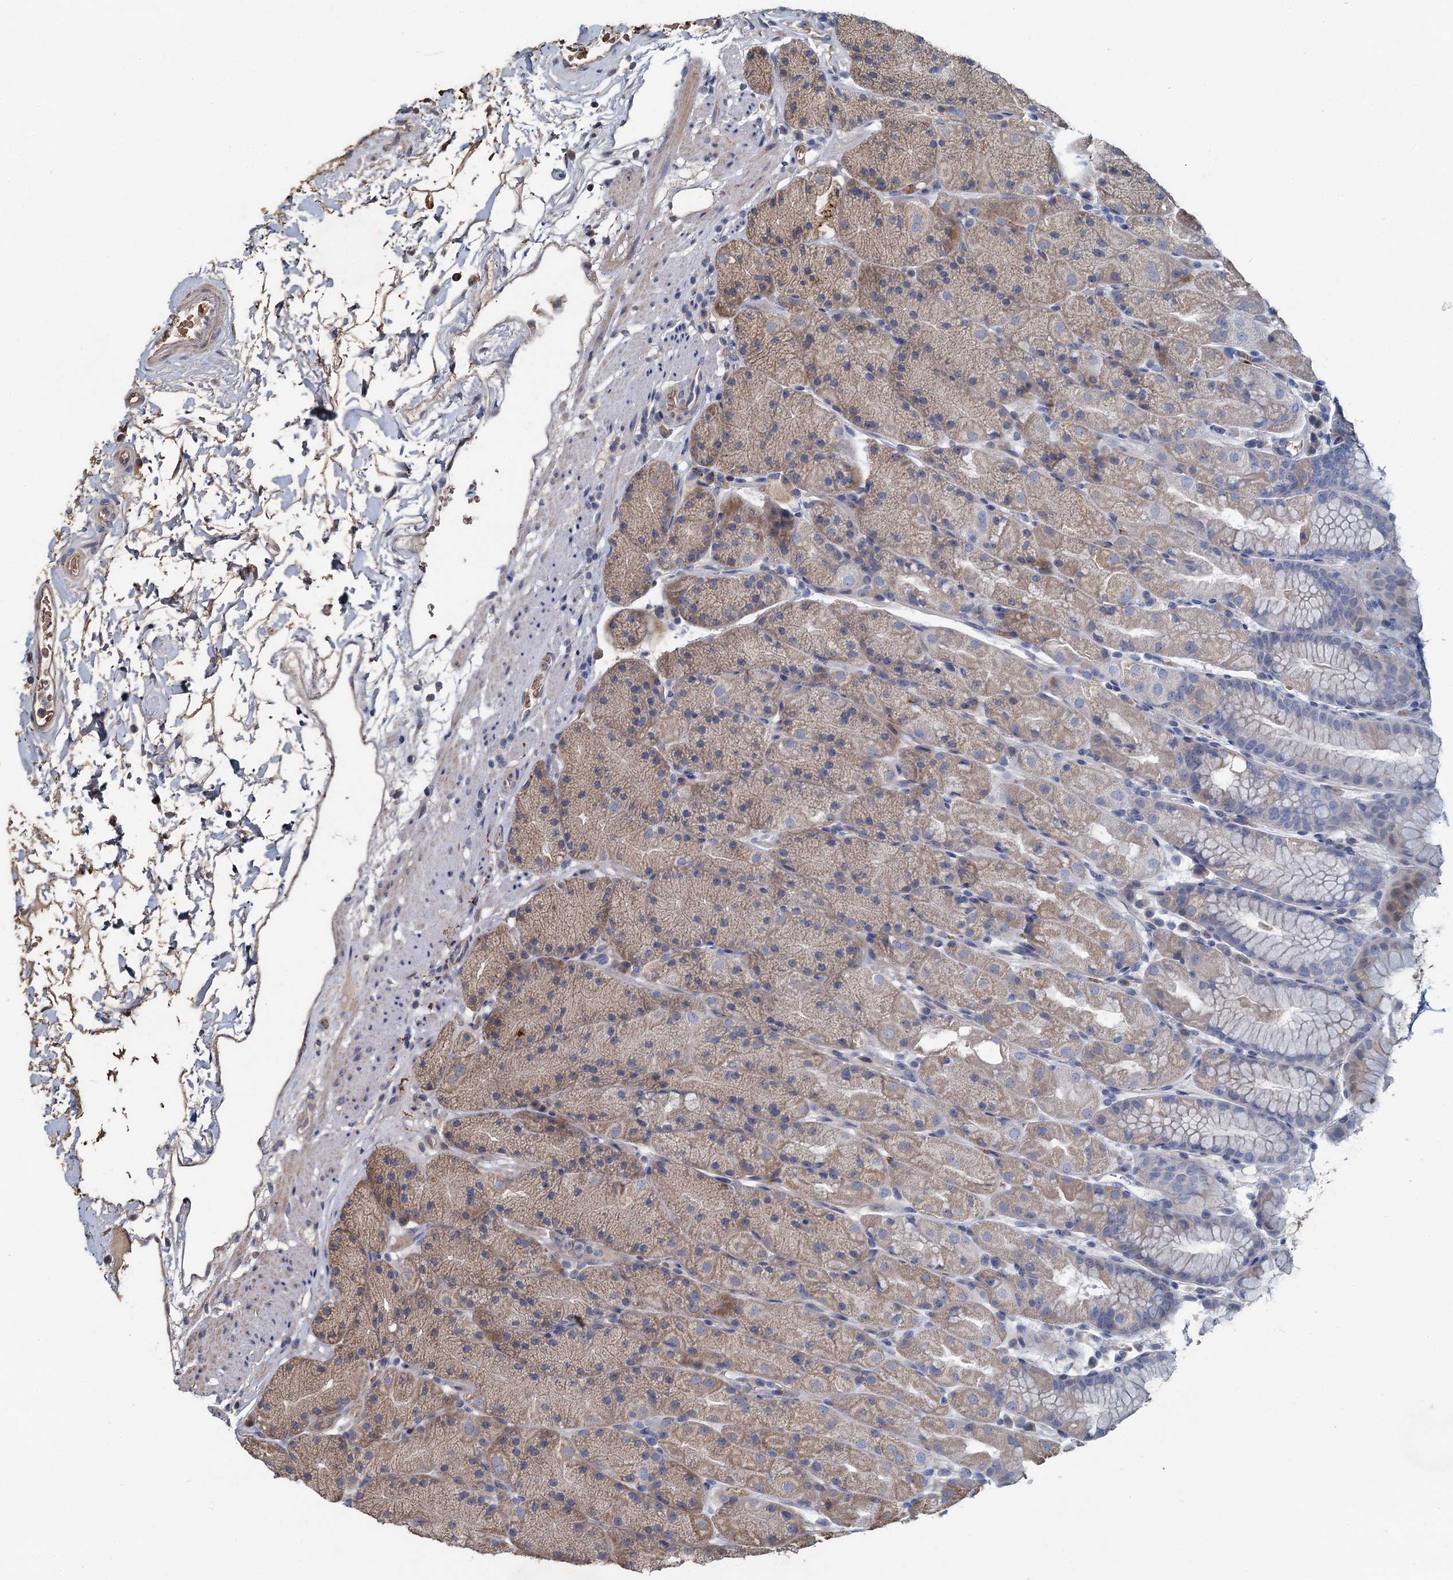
{"staining": {"intensity": "weak", "quantity": ">75%", "location": "cytoplasmic/membranous"}, "tissue": "stomach", "cell_type": "Glandular cells", "image_type": "normal", "snomed": [{"axis": "morphology", "description": "Normal tissue, NOS"}, {"axis": "topography", "description": "Stomach, upper"}, {"axis": "topography", "description": "Stomach, lower"}], "caption": "Protein staining reveals weak cytoplasmic/membranous expression in about >75% of glandular cells in normal stomach. (DAB IHC, brown staining for protein, blue staining for nuclei).", "gene": "TCTN2", "patient": {"sex": "male", "age": 67}}